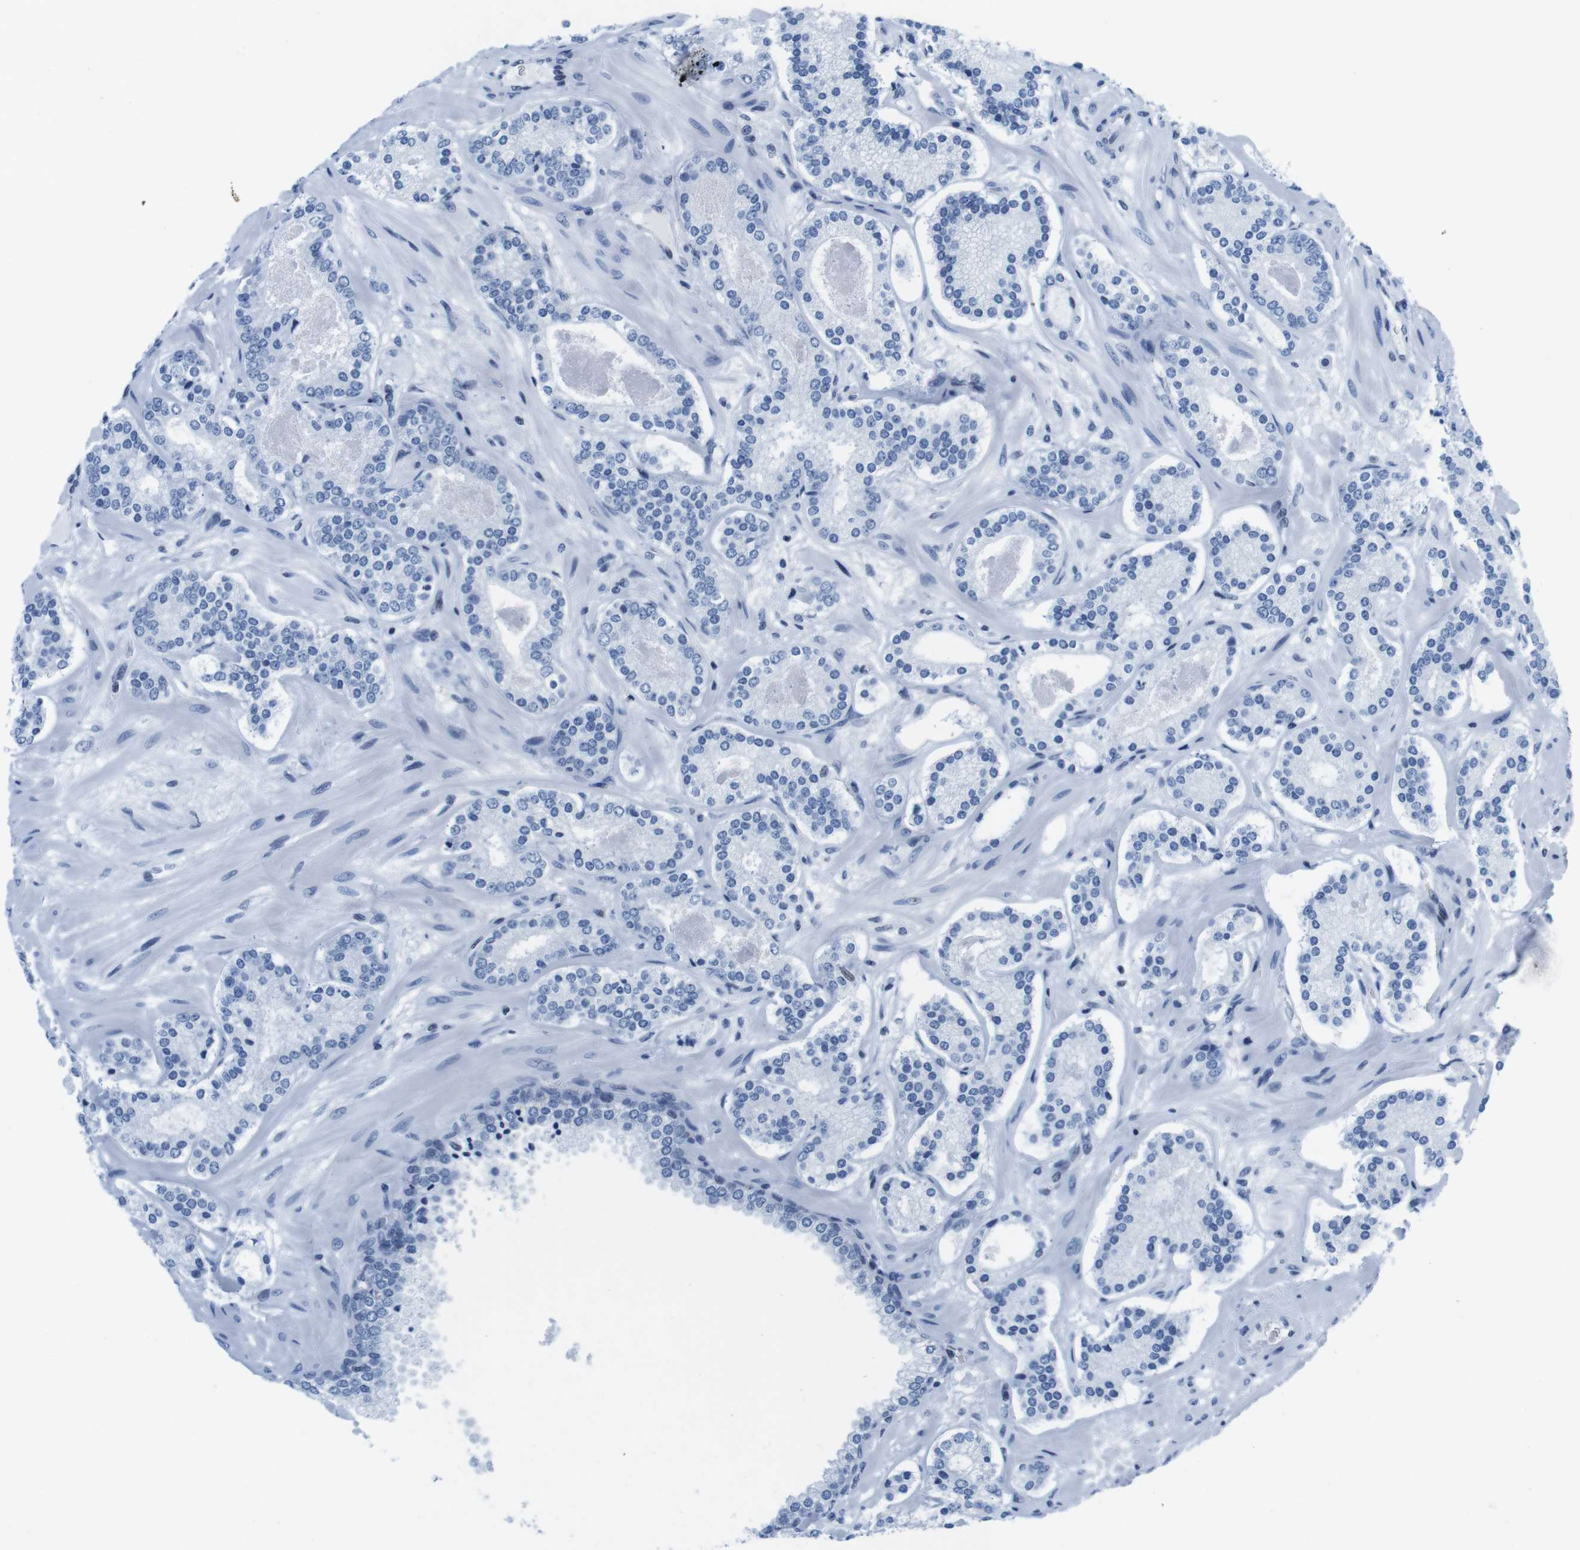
{"staining": {"intensity": "negative", "quantity": "none", "location": "none"}, "tissue": "prostate cancer", "cell_type": "Tumor cells", "image_type": "cancer", "snomed": [{"axis": "morphology", "description": "Adenocarcinoma, Low grade"}, {"axis": "topography", "description": "Prostate"}], "caption": "Immunohistochemical staining of adenocarcinoma (low-grade) (prostate) demonstrates no significant staining in tumor cells.", "gene": "IFI16", "patient": {"sex": "male", "age": 63}}